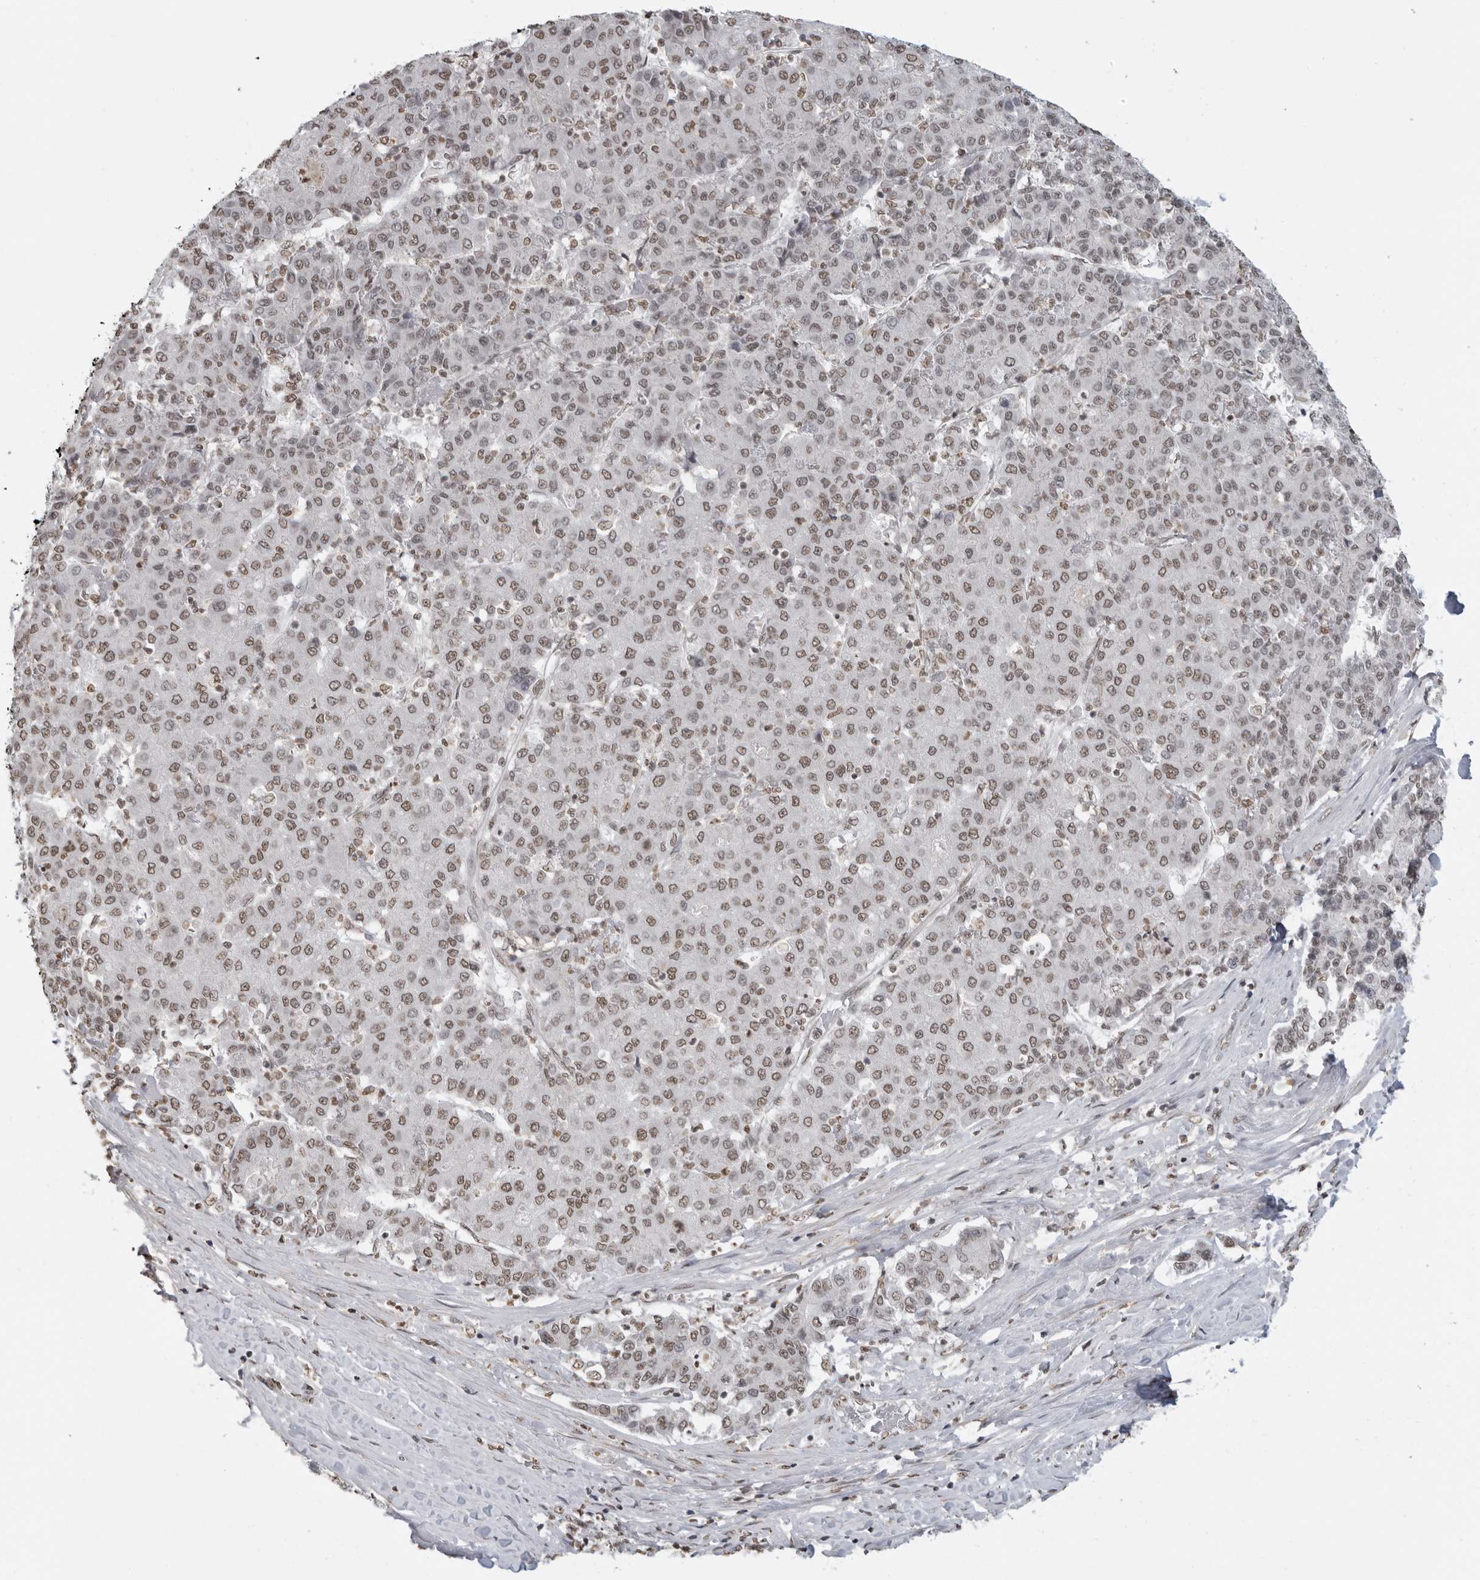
{"staining": {"intensity": "moderate", "quantity": ">75%", "location": "nuclear"}, "tissue": "liver cancer", "cell_type": "Tumor cells", "image_type": "cancer", "snomed": [{"axis": "morphology", "description": "Carcinoma, Hepatocellular, NOS"}, {"axis": "topography", "description": "Liver"}], "caption": "Immunohistochemical staining of liver cancer reveals medium levels of moderate nuclear expression in approximately >75% of tumor cells.", "gene": "RPA2", "patient": {"sex": "male", "age": 65}}